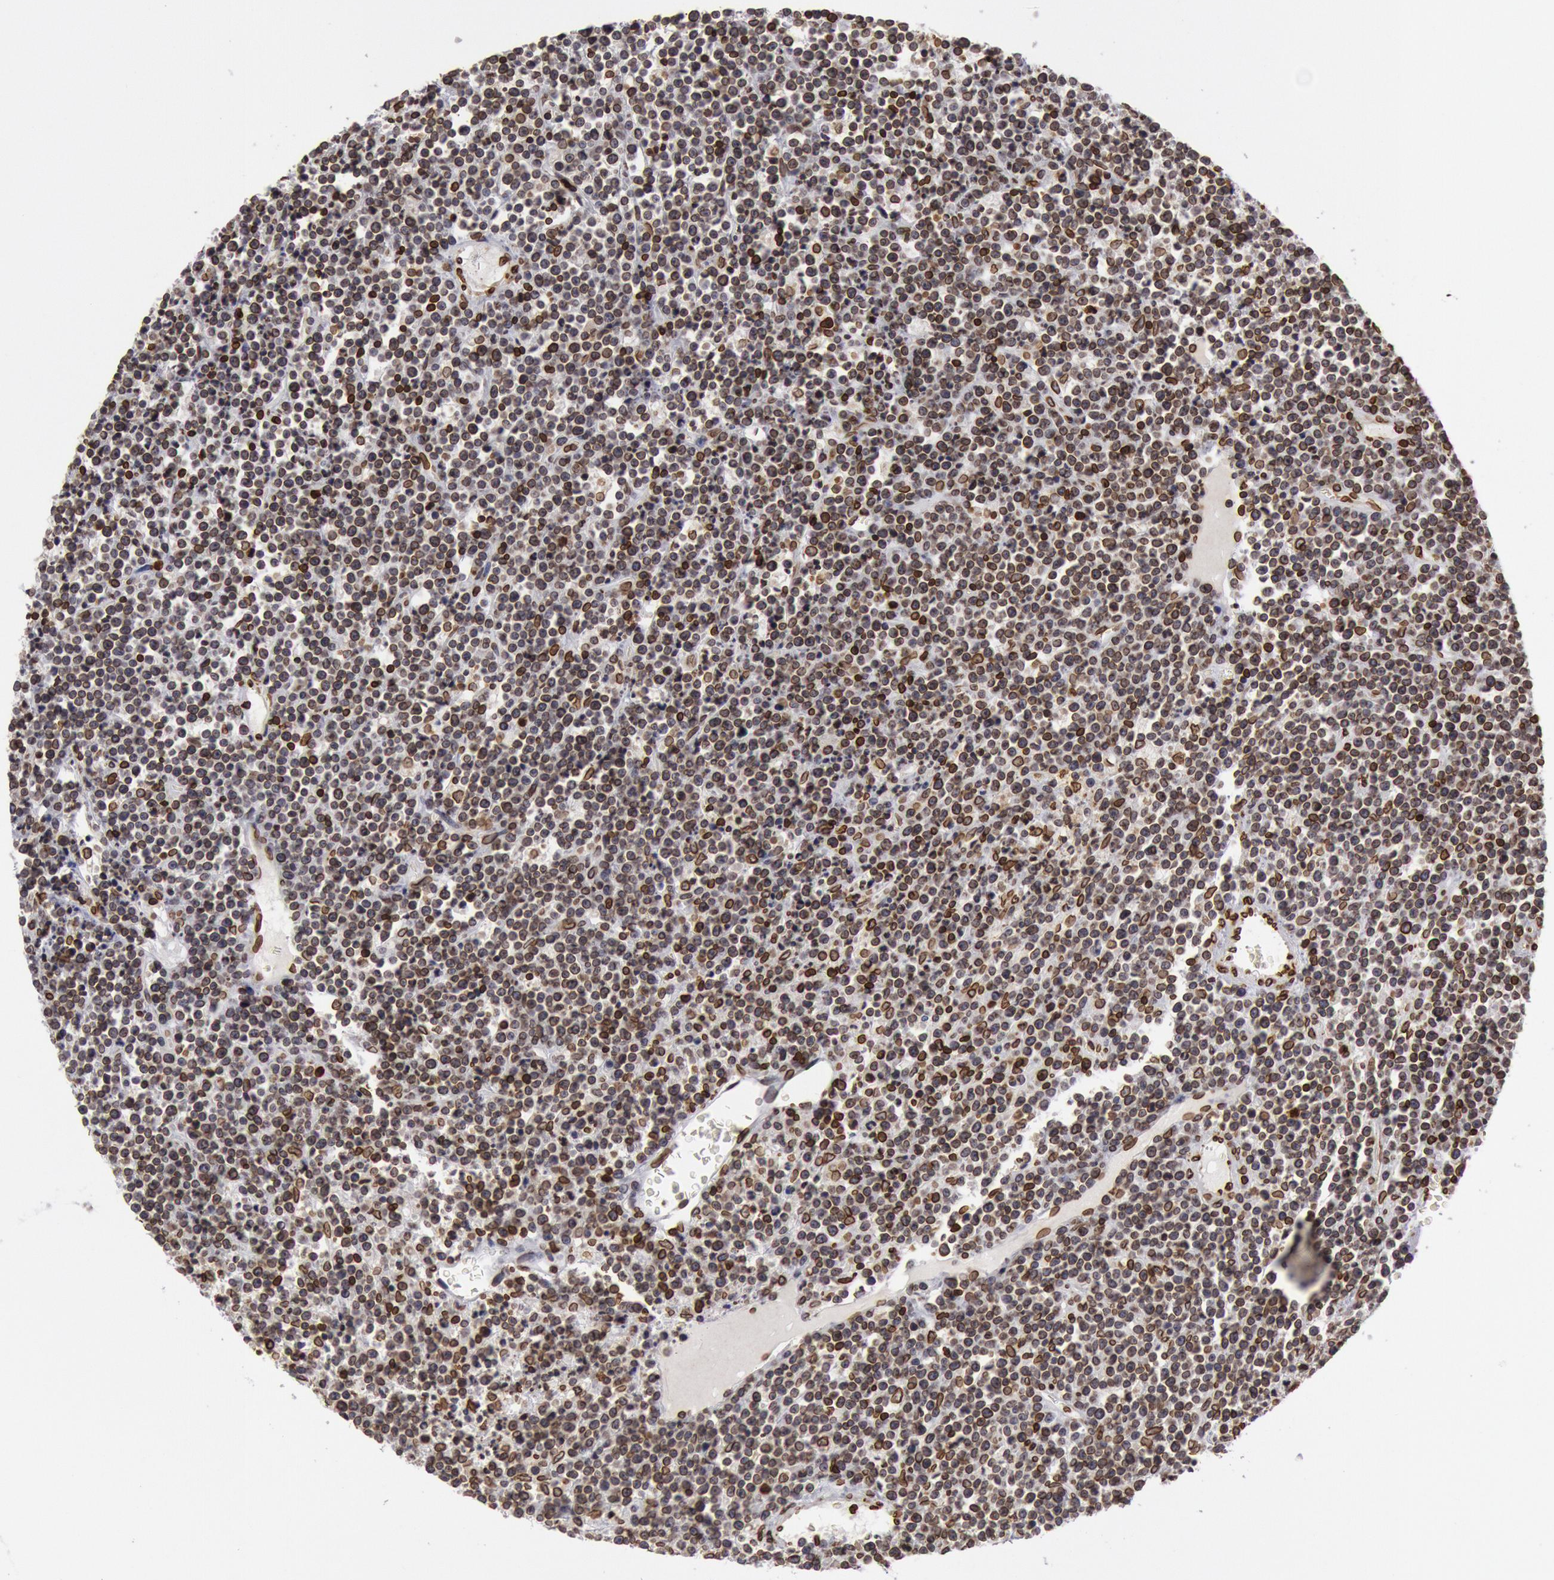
{"staining": {"intensity": "moderate", "quantity": ">75%", "location": "cytoplasmic/membranous,nuclear"}, "tissue": "lymphoma", "cell_type": "Tumor cells", "image_type": "cancer", "snomed": [{"axis": "morphology", "description": "Malignant lymphoma, non-Hodgkin's type, High grade"}, {"axis": "topography", "description": "Ovary"}], "caption": "Protein expression analysis of human malignant lymphoma, non-Hodgkin's type (high-grade) reveals moderate cytoplasmic/membranous and nuclear expression in about >75% of tumor cells. (DAB IHC, brown staining for protein, blue staining for nuclei).", "gene": "SUN2", "patient": {"sex": "female", "age": 56}}